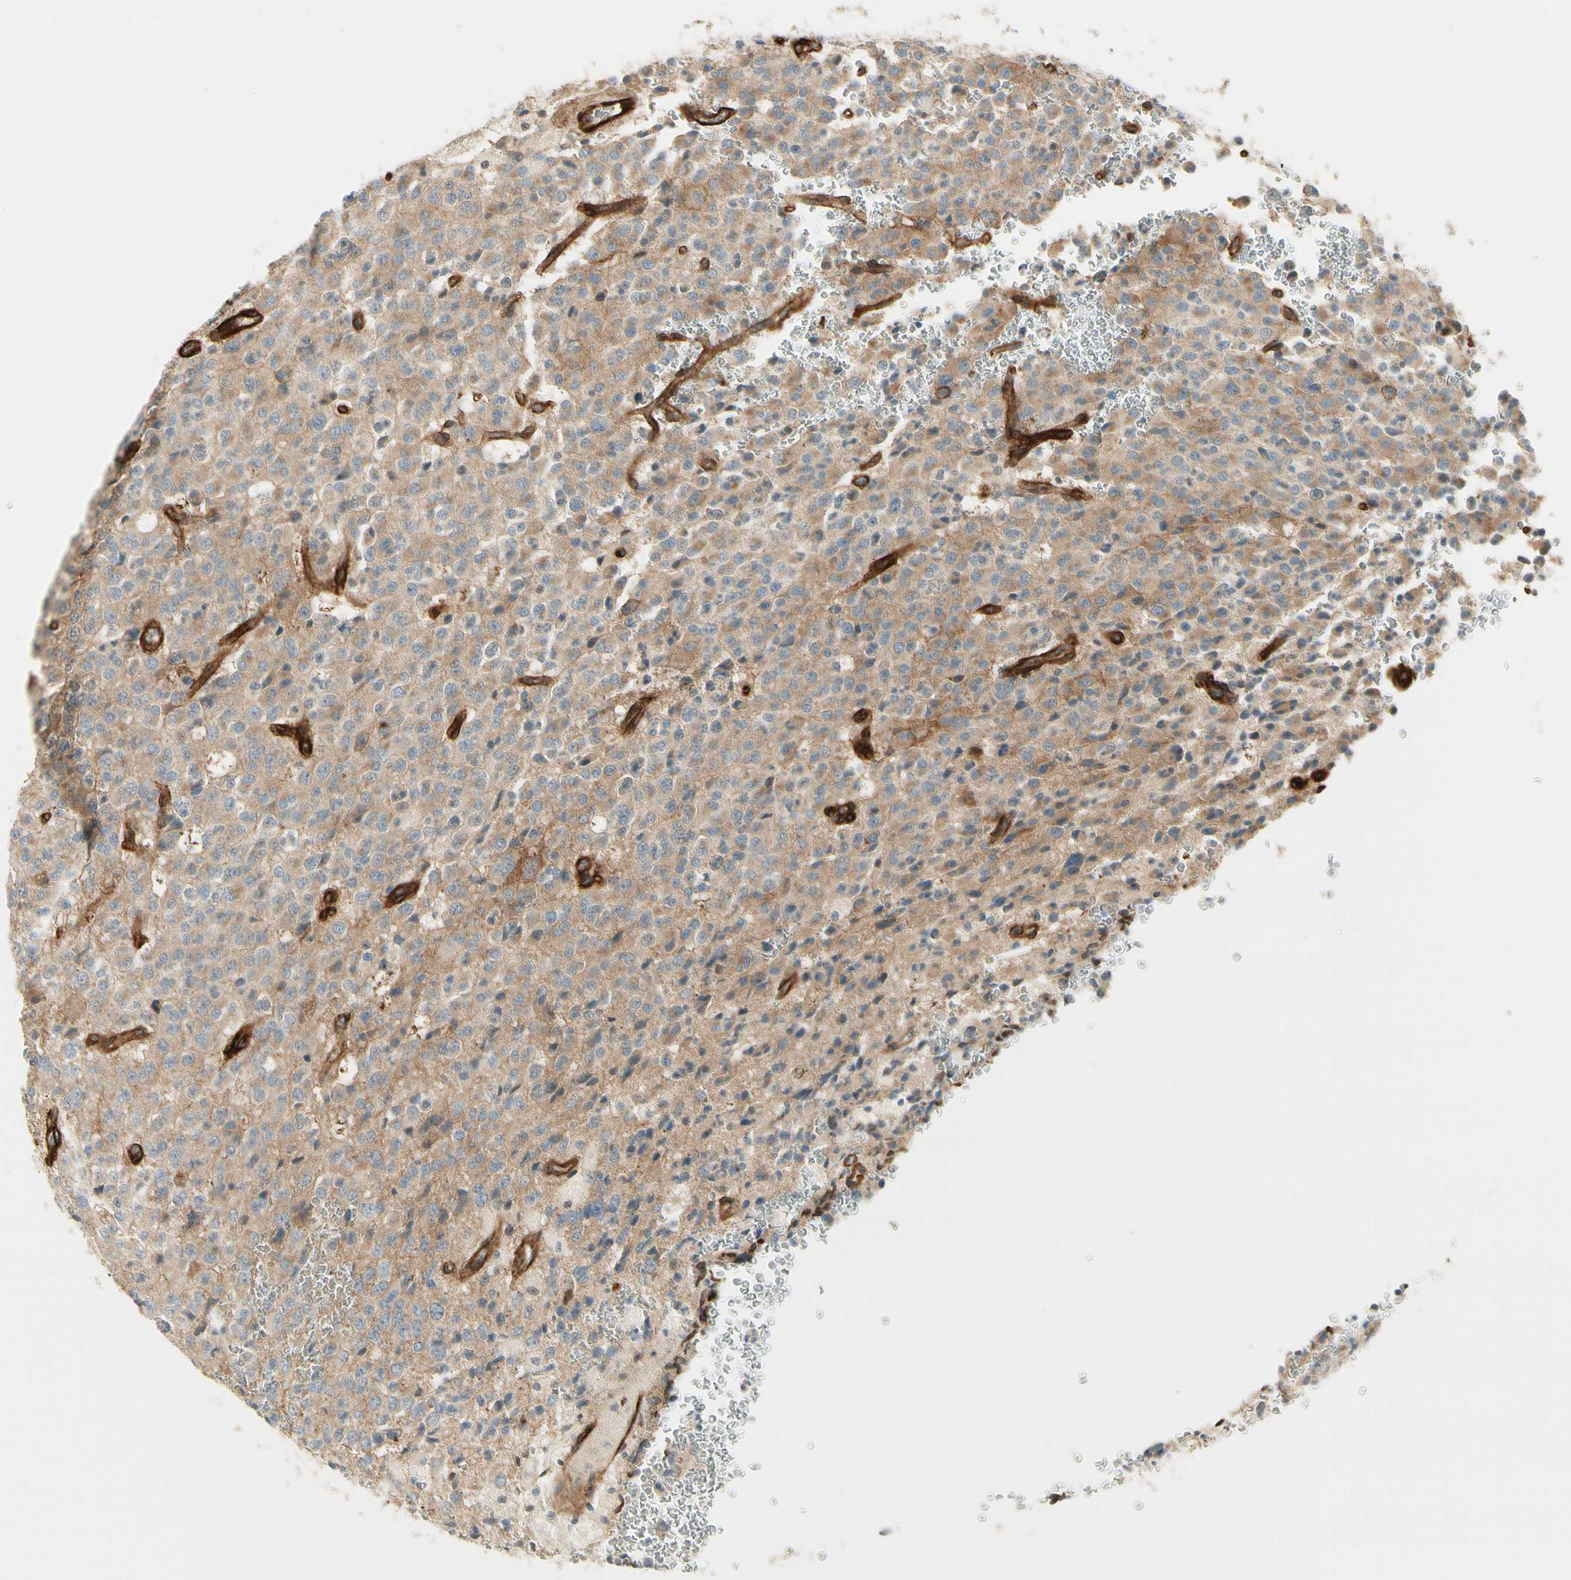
{"staining": {"intensity": "negative", "quantity": "none", "location": "none"}, "tissue": "glioma", "cell_type": "Tumor cells", "image_type": "cancer", "snomed": [{"axis": "morphology", "description": "Glioma, malignant, High grade"}, {"axis": "topography", "description": "pancreas cauda"}], "caption": "Immunohistochemical staining of glioma demonstrates no significant expression in tumor cells. (DAB immunohistochemistry (IHC) visualized using brightfield microscopy, high magnification).", "gene": "MCAM", "patient": {"sex": "male", "age": 60}}